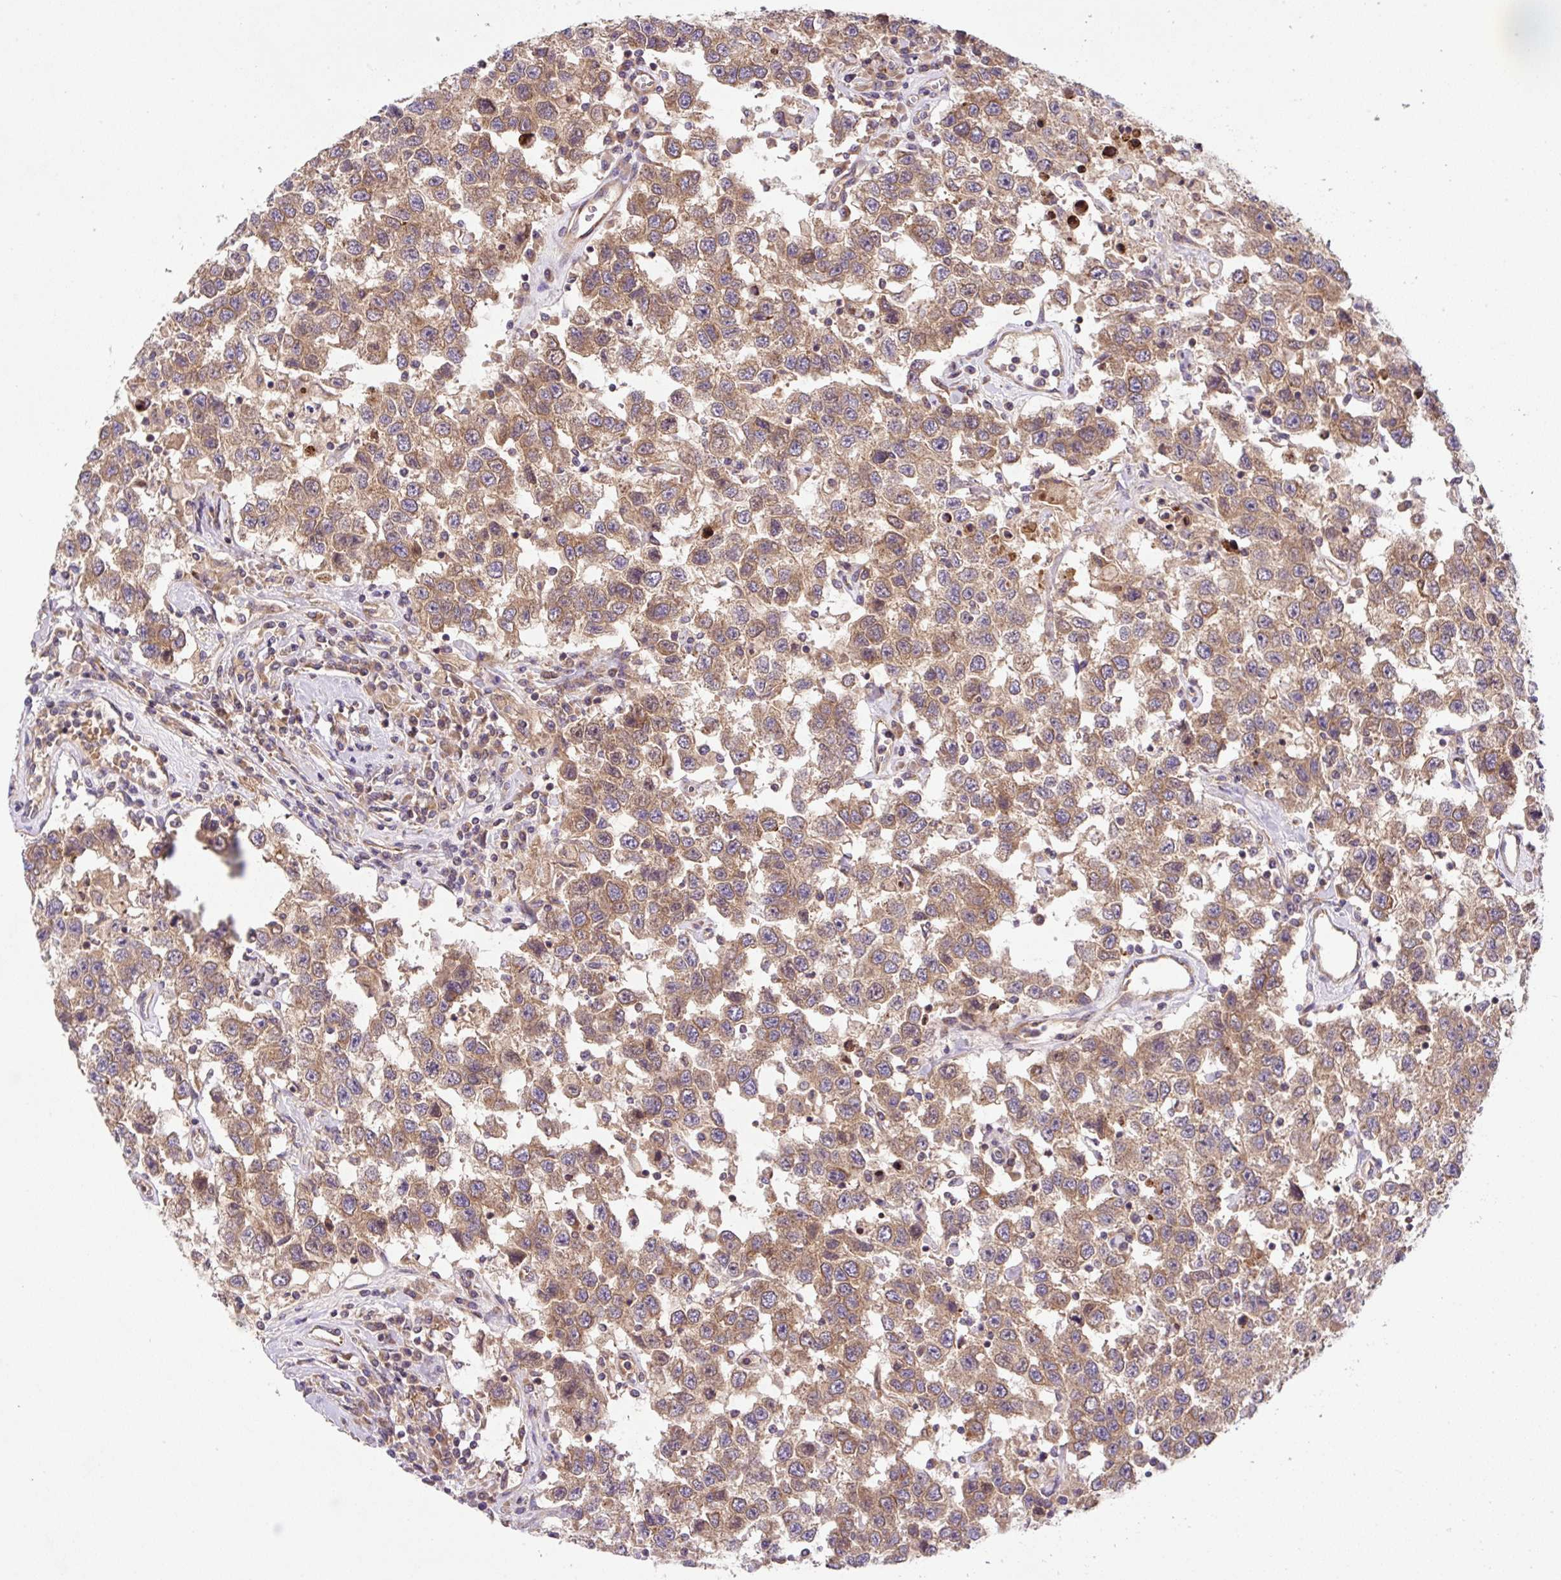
{"staining": {"intensity": "moderate", "quantity": ">75%", "location": "cytoplasmic/membranous"}, "tissue": "testis cancer", "cell_type": "Tumor cells", "image_type": "cancer", "snomed": [{"axis": "morphology", "description": "Seminoma, NOS"}, {"axis": "topography", "description": "Testis"}], "caption": "Tumor cells reveal moderate cytoplasmic/membranous positivity in approximately >75% of cells in seminoma (testis).", "gene": "APOBEC3D", "patient": {"sex": "male", "age": 41}}